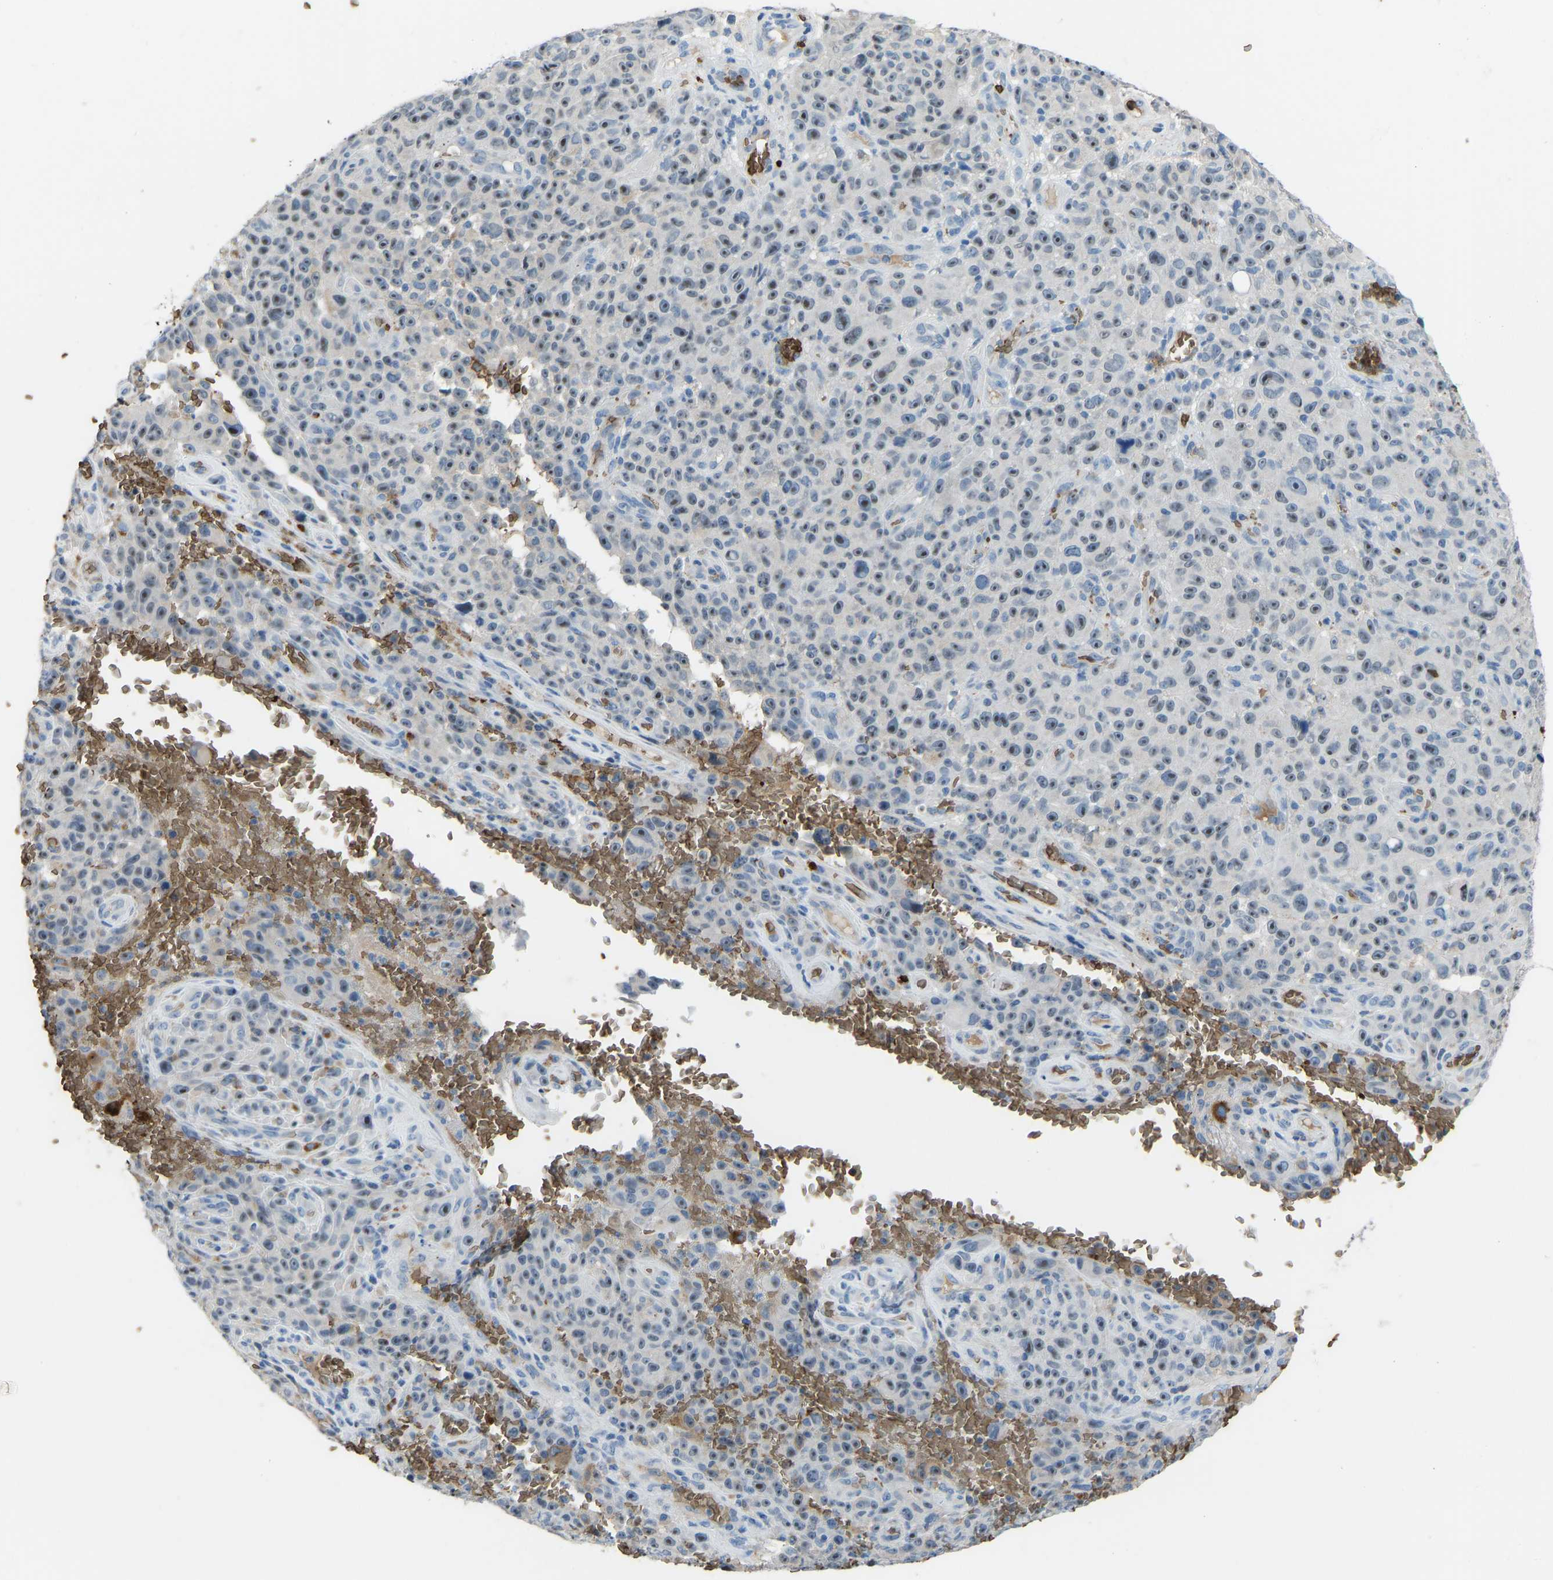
{"staining": {"intensity": "moderate", "quantity": ">75%", "location": "nuclear"}, "tissue": "melanoma", "cell_type": "Tumor cells", "image_type": "cancer", "snomed": [{"axis": "morphology", "description": "Malignant melanoma, NOS"}, {"axis": "topography", "description": "Skin"}], "caption": "Protein expression by immunohistochemistry (IHC) shows moderate nuclear staining in about >75% of tumor cells in malignant melanoma.", "gene": "PIGS", "patient": {"sex": "female", "age": 82}}